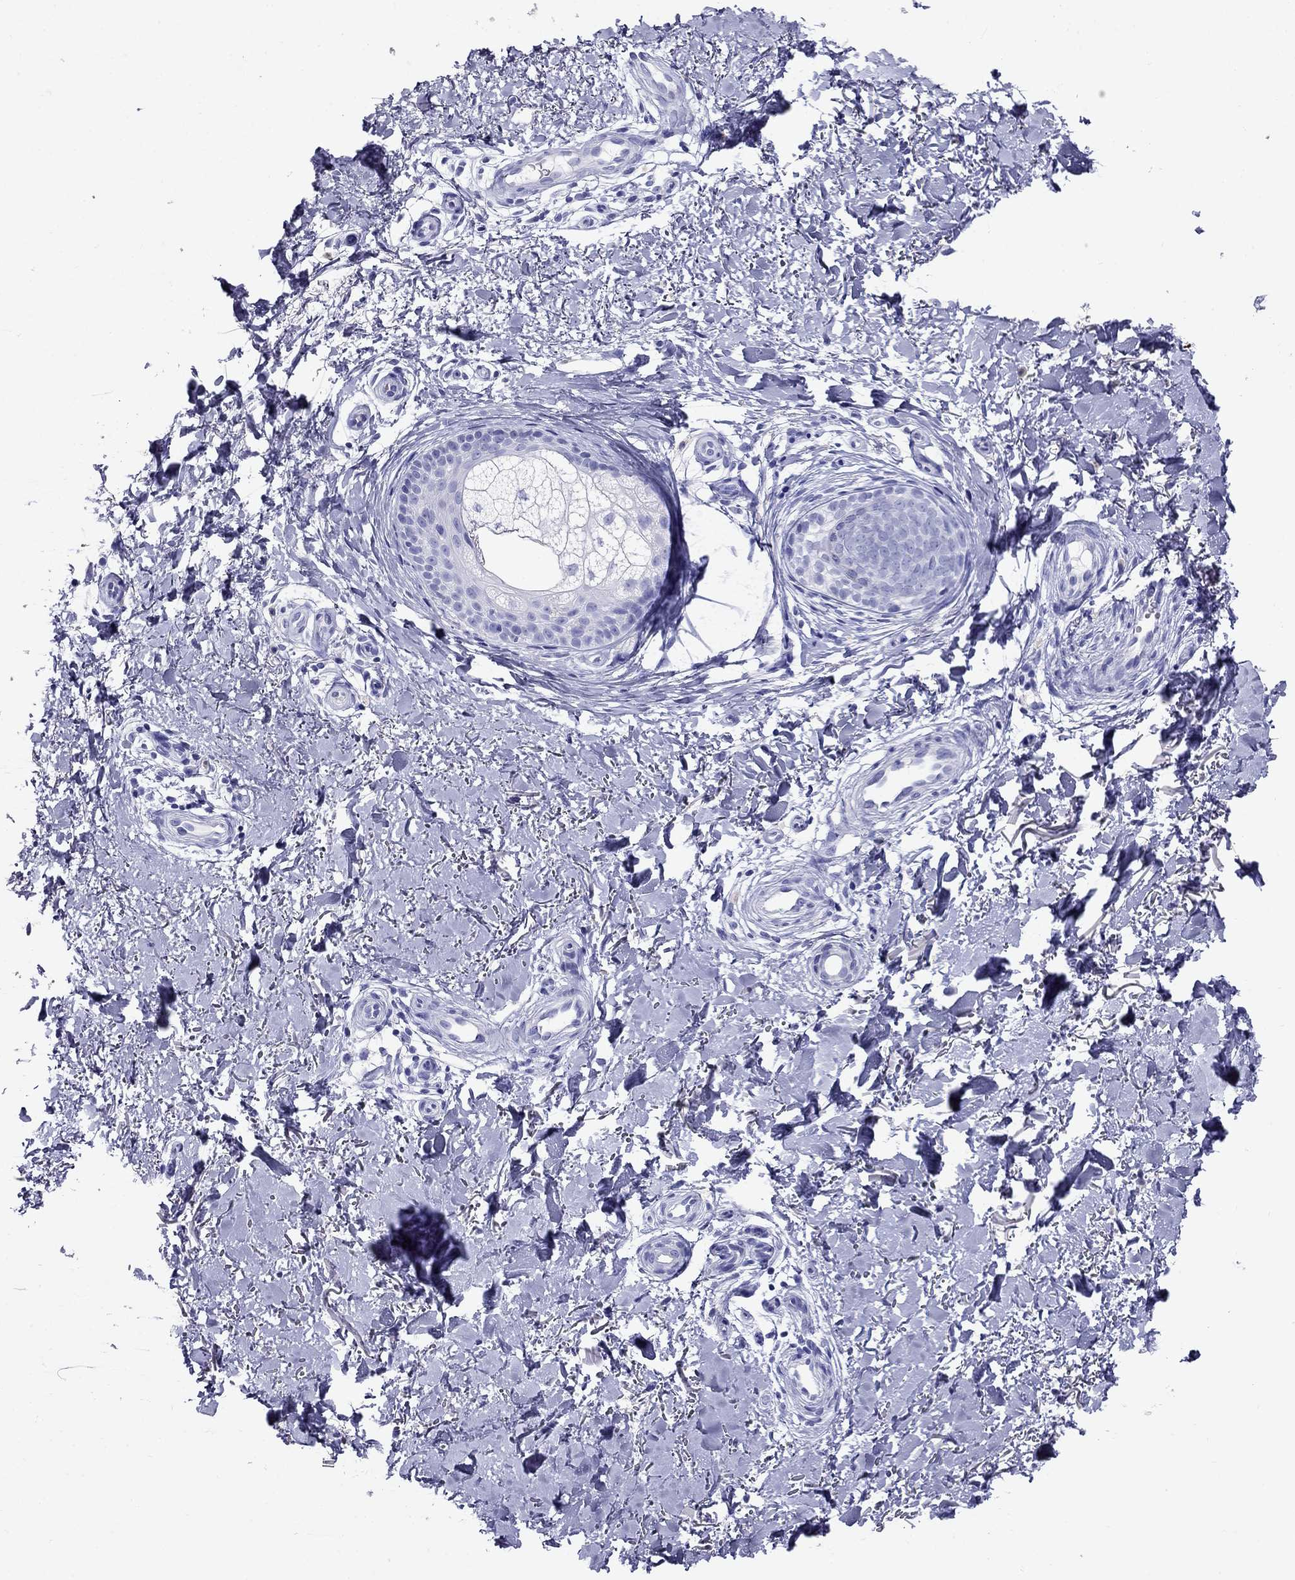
{"staining": {"intensity": "negative", "quantity": "none", "location": "none"}, "tissue": "skin", "cell_type": "Fibroblasts", "image_type": "normal", "snomed": [{"axis": "morphology", "description": "Normal tissue, NOS"}, {"axis": "morphology", "description": "Inflammation, NOS"}, {"axis": "morphology", "description": "Fibrosis, NOS"}, {"axis": "topography", "description": "Skin"}], "caption": "There is no significant positivity in fibroblasts of skin. (DAB immunohistochemistry visualized using brightfield microscopy, high magnification).", "gene": "MC5R", "patient": {"sex": "male", "age": 71}}